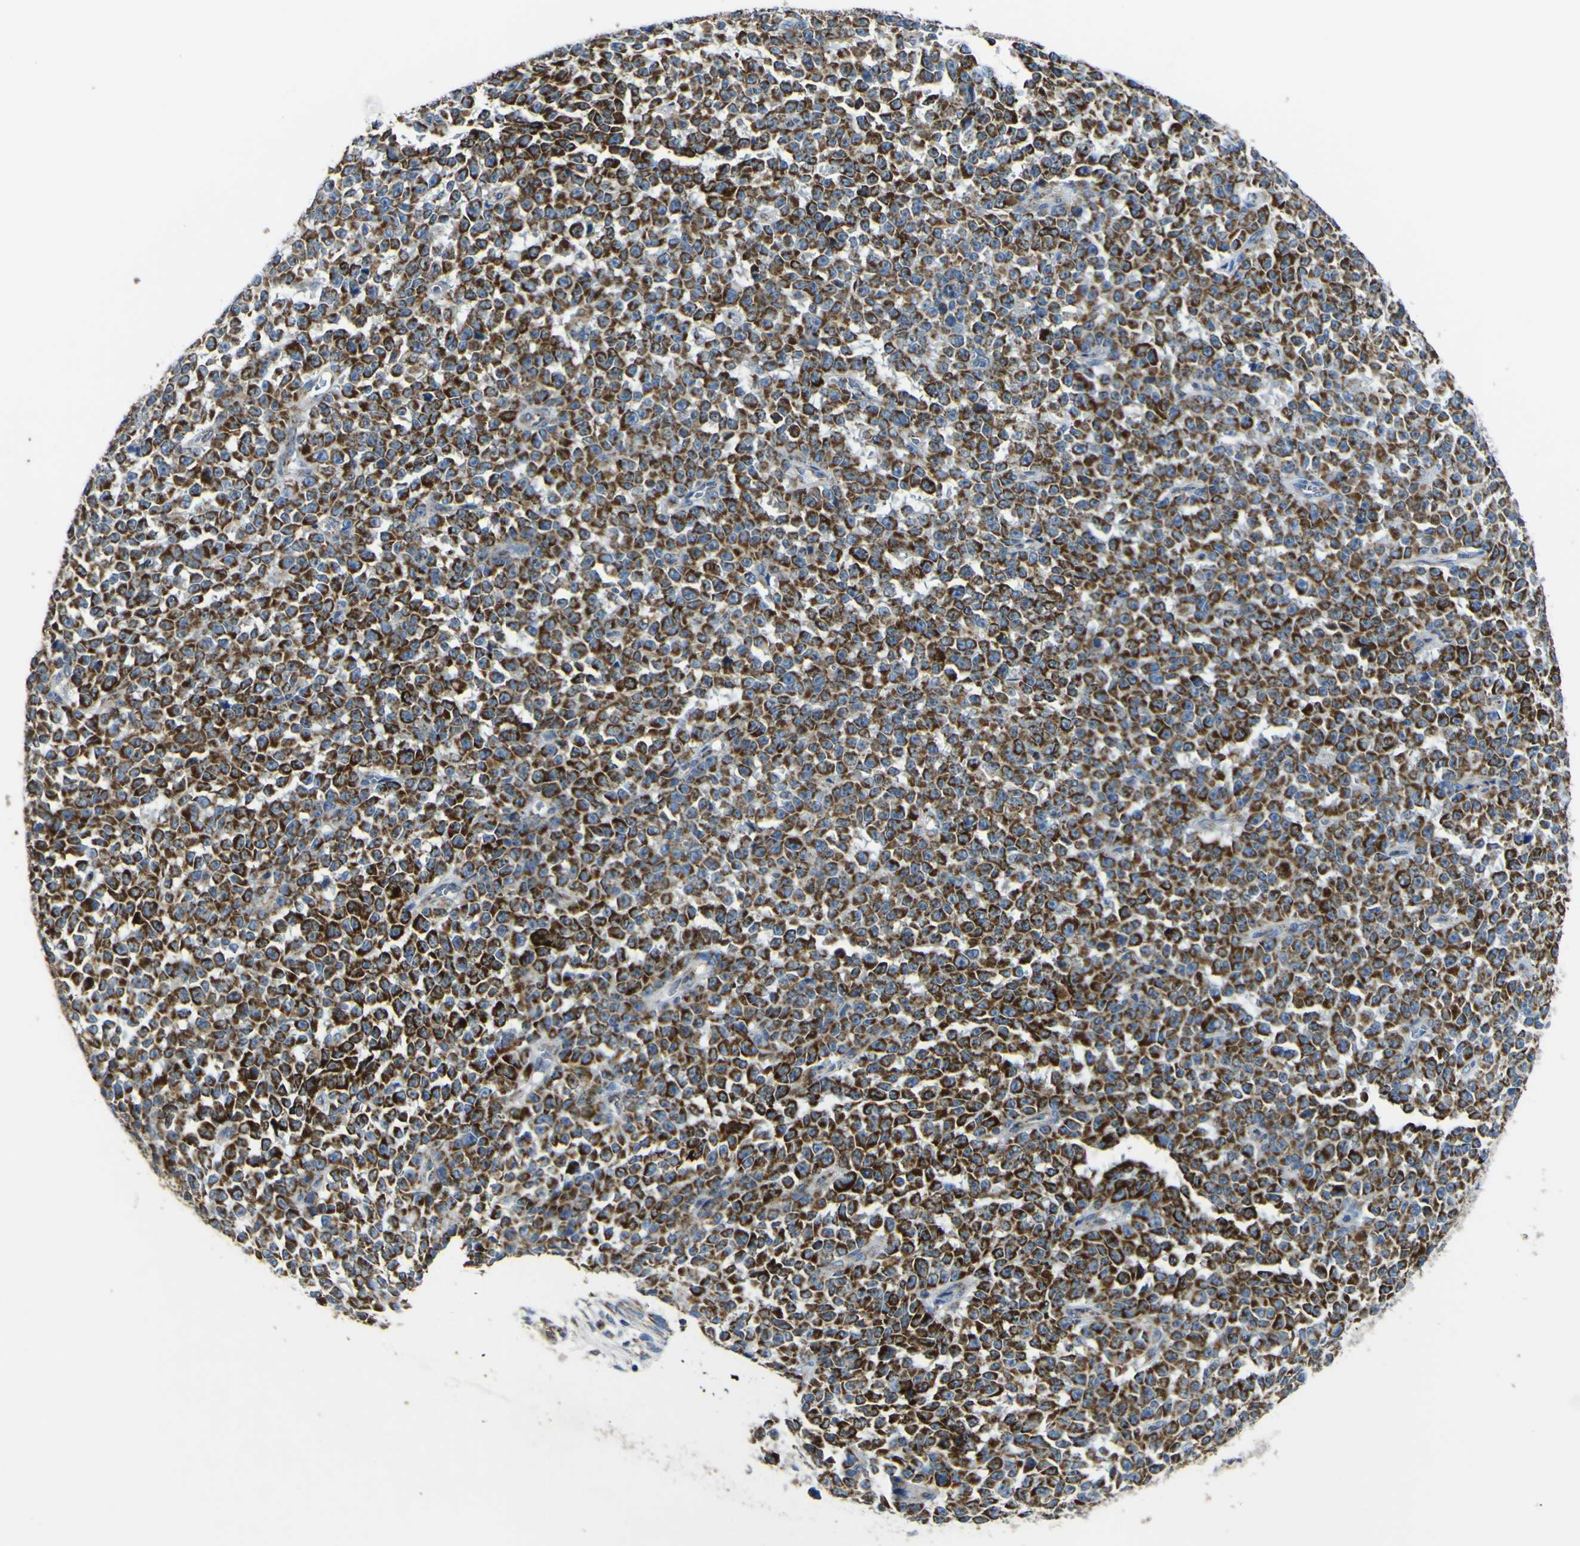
{"staining": {"intensity": "strong", "quantity": ">75%", "location": "cytoplasmic/membranous"}, "tissue": "melanoma", "cell_type": "Tumor cells", "image_type": "cancer", "snomed": [{"axis": "morphology", "description": "Malignant melanoma, NOS"}, {"axis": "topography", "description": "Skin"}], "caption": "Strong cytoplasmic/membranous protein expression is identified in about >75% of tumor cells in malignant melanoma.", "gene": "ALDH18A1", "patient": {"sex": "female", "age": 82}}